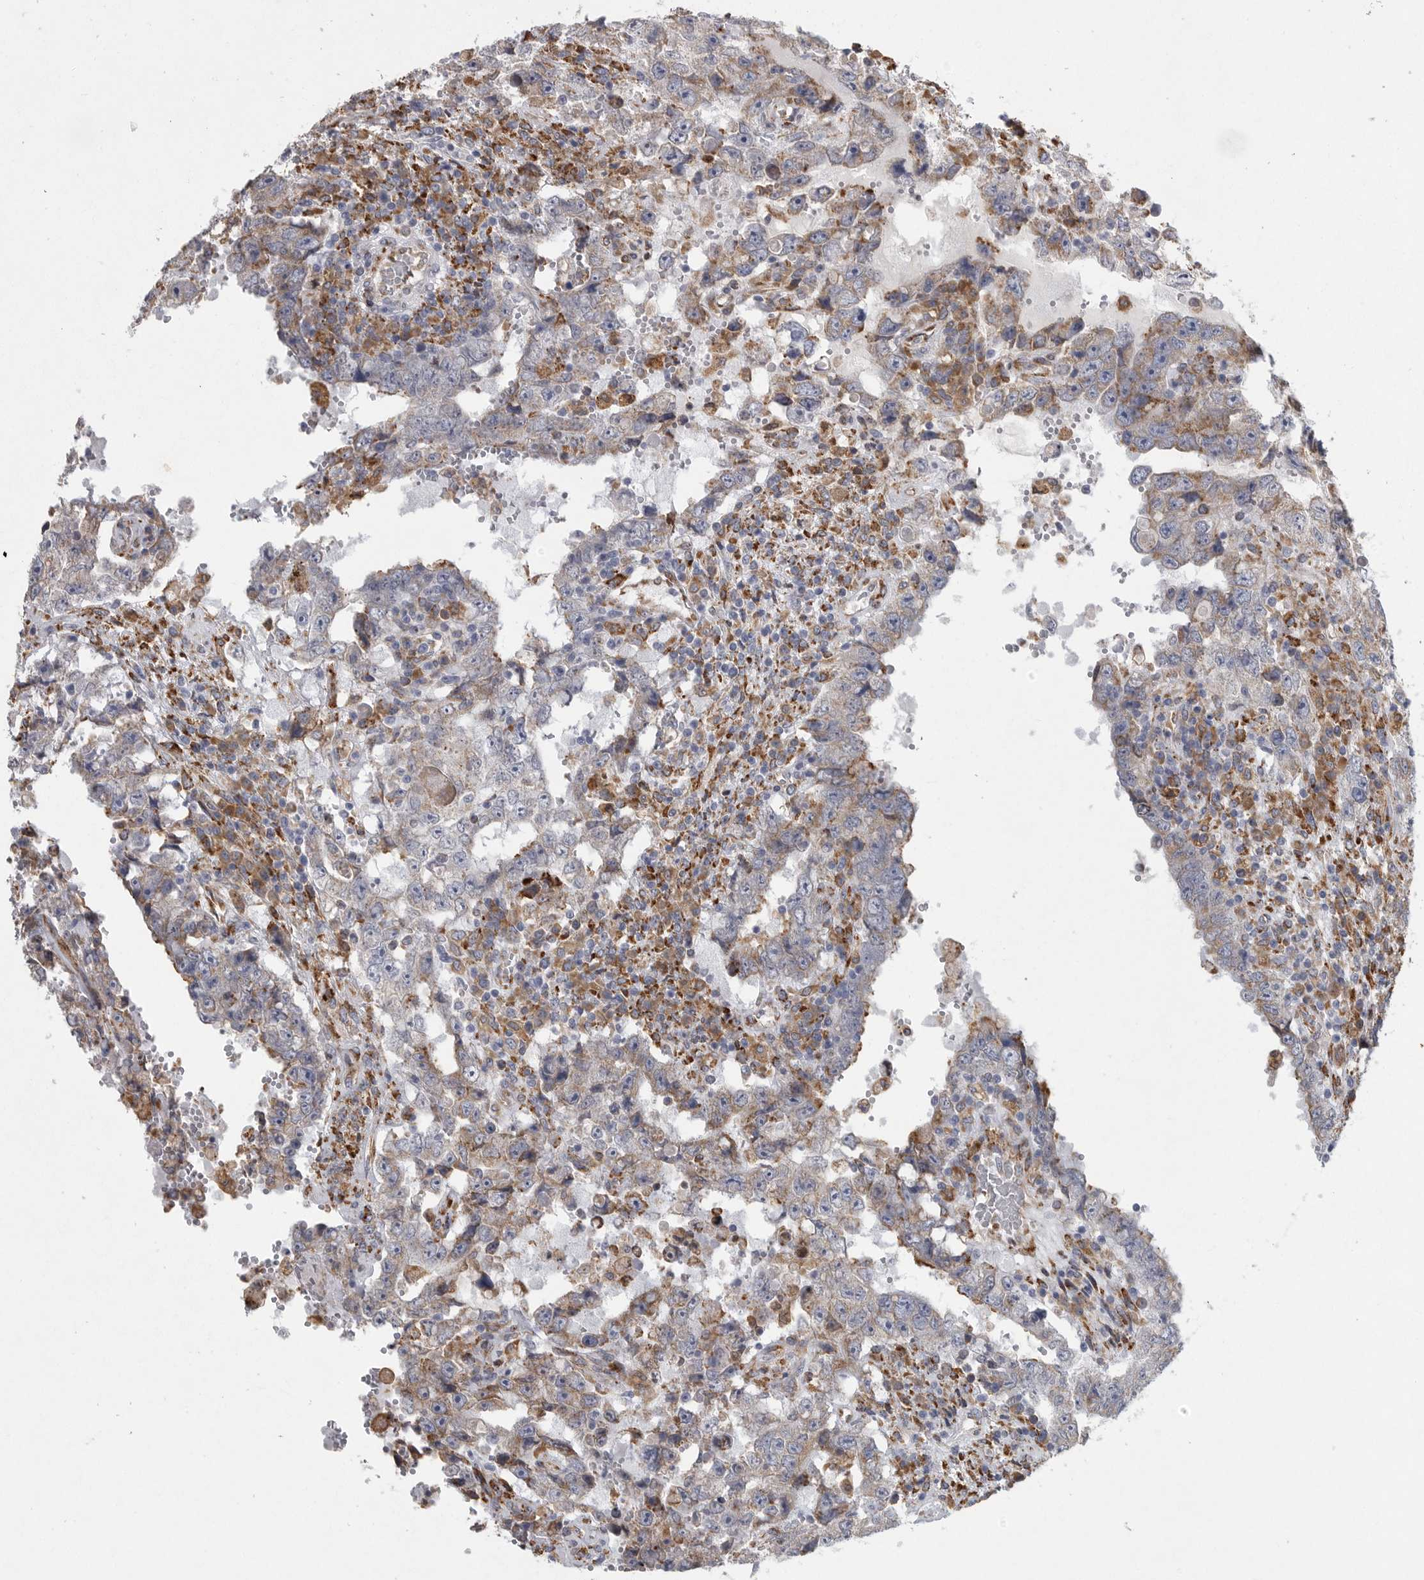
{"staining": {"intensity": "weak", "quantity": "25%-75%", "location": "cytoplasmic/membranous"}, "tissue": "testis cancer", "cell_type": "Tumor cells", "image_type": "cancer", "snomed": [{"axis": "morphology", "description": "Carcinoma, Embryonal, NOS"}, {"axis": "topography", "description": "Testis"}], "caption": "Testis cancer (embryonal carcinoma) stained for a protein (brown) shows weak cytoplasmic/membranous positive staining in about 25%-75% of tumor cells.", "gene": "MINPP1", "patient": {"sex": "male", "age": 26}}